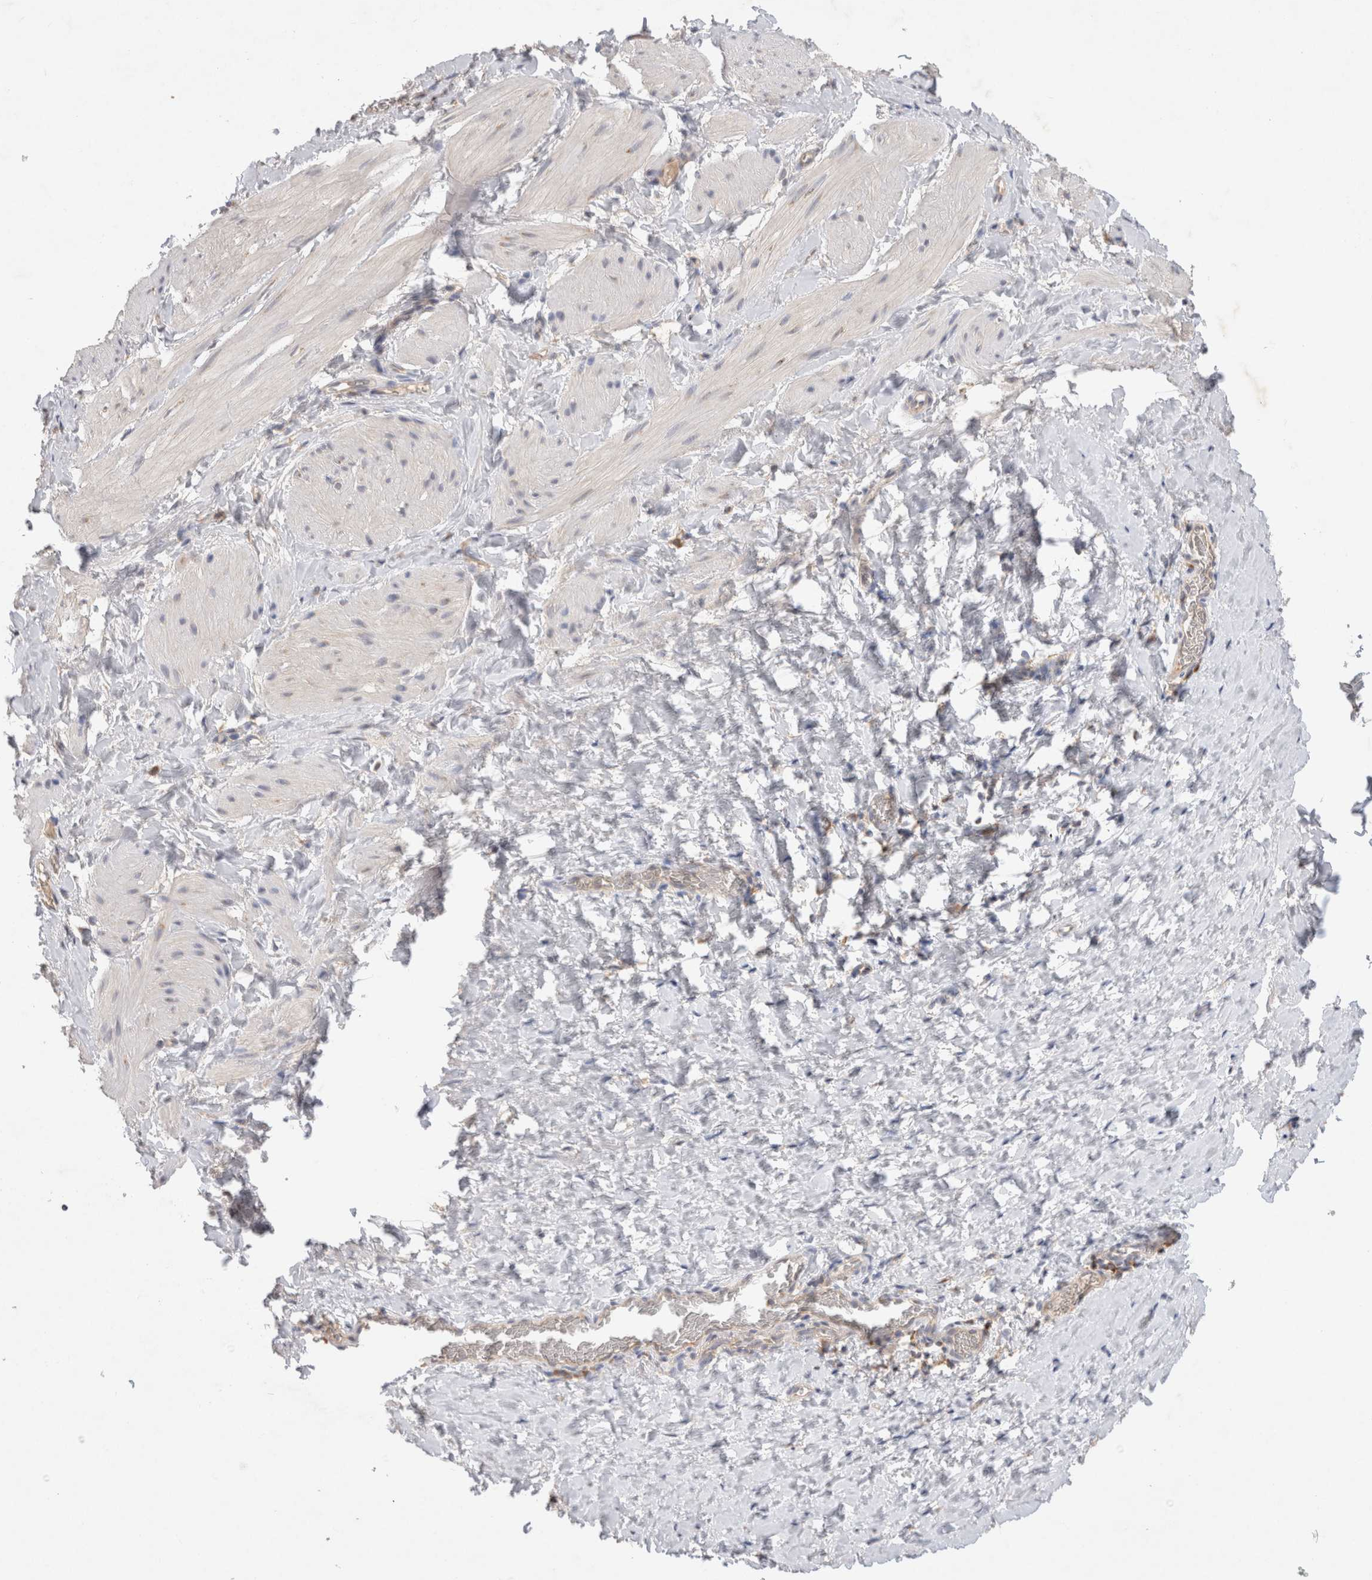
{"staining": {"intensity": "negative", "quantity": "none", "location": "none"}, "tissue": "smooth muscle", "cell_type": "Smooth muscle cells", "image_type": "normal", "snomed": [{"axis": "morphology", "description": "Normal tissue, NOS"}, {"axis": "topography", "description": "Smooth muscle"}], "caption": "IHC photomicrograph of unremarkable human smooth muscle stained for a protein (brown), which shows no staining in smooth muscle cells.", "gene": "GAS1", "patient": {"sex": "male", "age": 16}}